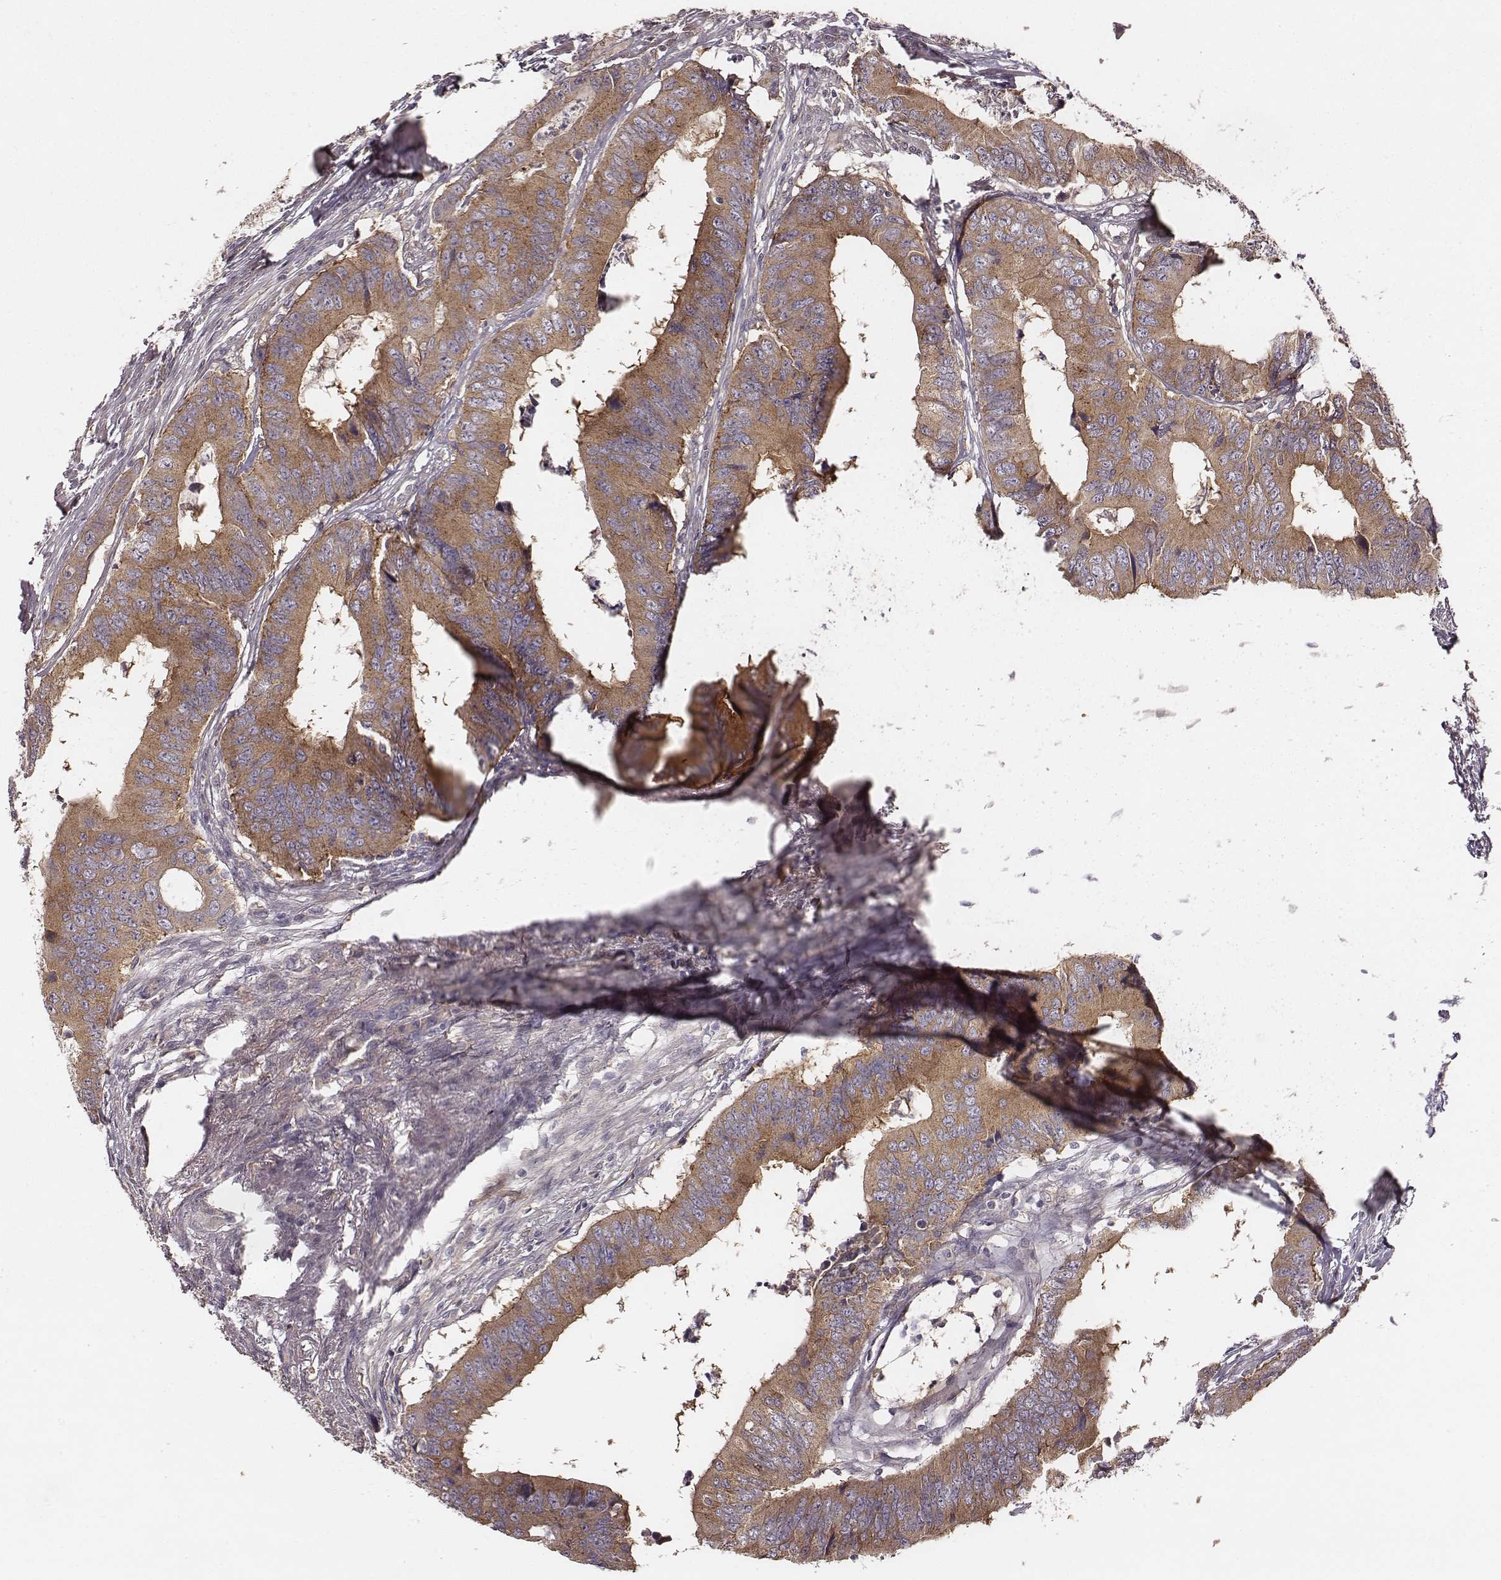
{"staining": {"intensity": "moderate", "quantity": ">75%", "location": "cytoplasmic/membranous"}, "tissue": "colorectal cancer", "cell_type": "Tumor cells", "image_type": "cancer", "snomed": [{"axis": "morphology", "description": "Adenocarcinoma, NOS"}, {"axis": "topography", "description": "Colon"}], "caption": "Colorectal cancer stained with immunohistochemistry exhibits moderate cytoplasmic/membranous expression in approximately >75% of tumor cells.", "gene": "VPS26A", "patient": {"sex": "male", "age": 53}}